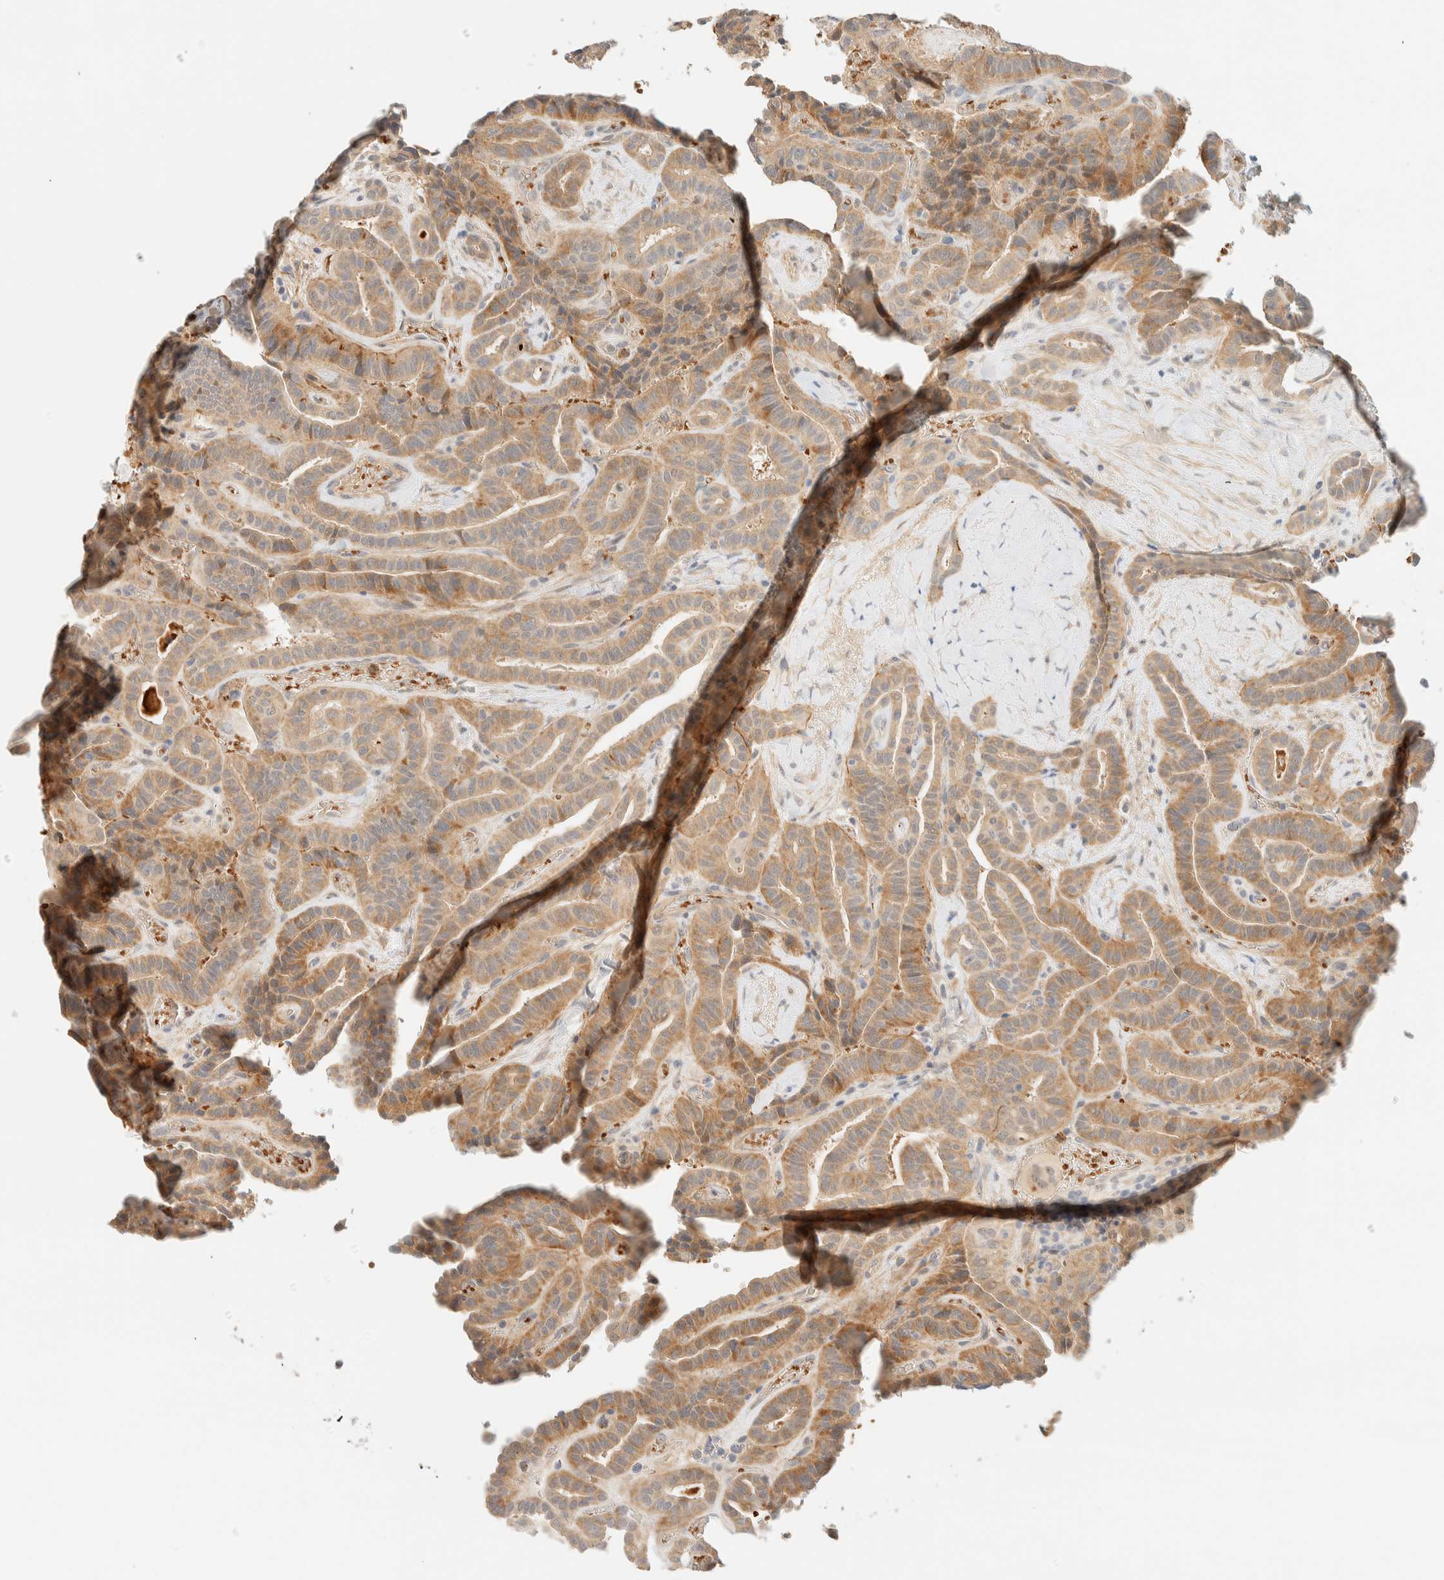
{"staining": {"intensity": "moderate", "quantity": ">75%", "location": "cytoplasmic/membranous"}, "tissue": "thyroid cancer", "cell_type": "Tumor cells", "image_type": "cancer", "snomed": [{"axis": "morphology", "description": "Papillary adenocarcinoma, NOS"}, {"axis": "topography", "description": "Thyroid gland"}], "caption": "Immunohistochemical staining of human thyroid papillary adenocarcinoma shows moderate cytoplasmic/membranous protein positivity in about >75% of tumor cells. (Stains: DAB (3,3'-diaminobenzidine) in brown, nuclei in blue, Microscopy: brightfield microscopy at high magnification).", "gene": "TNK1", "patient": {"sex": "male", "age": 77}}